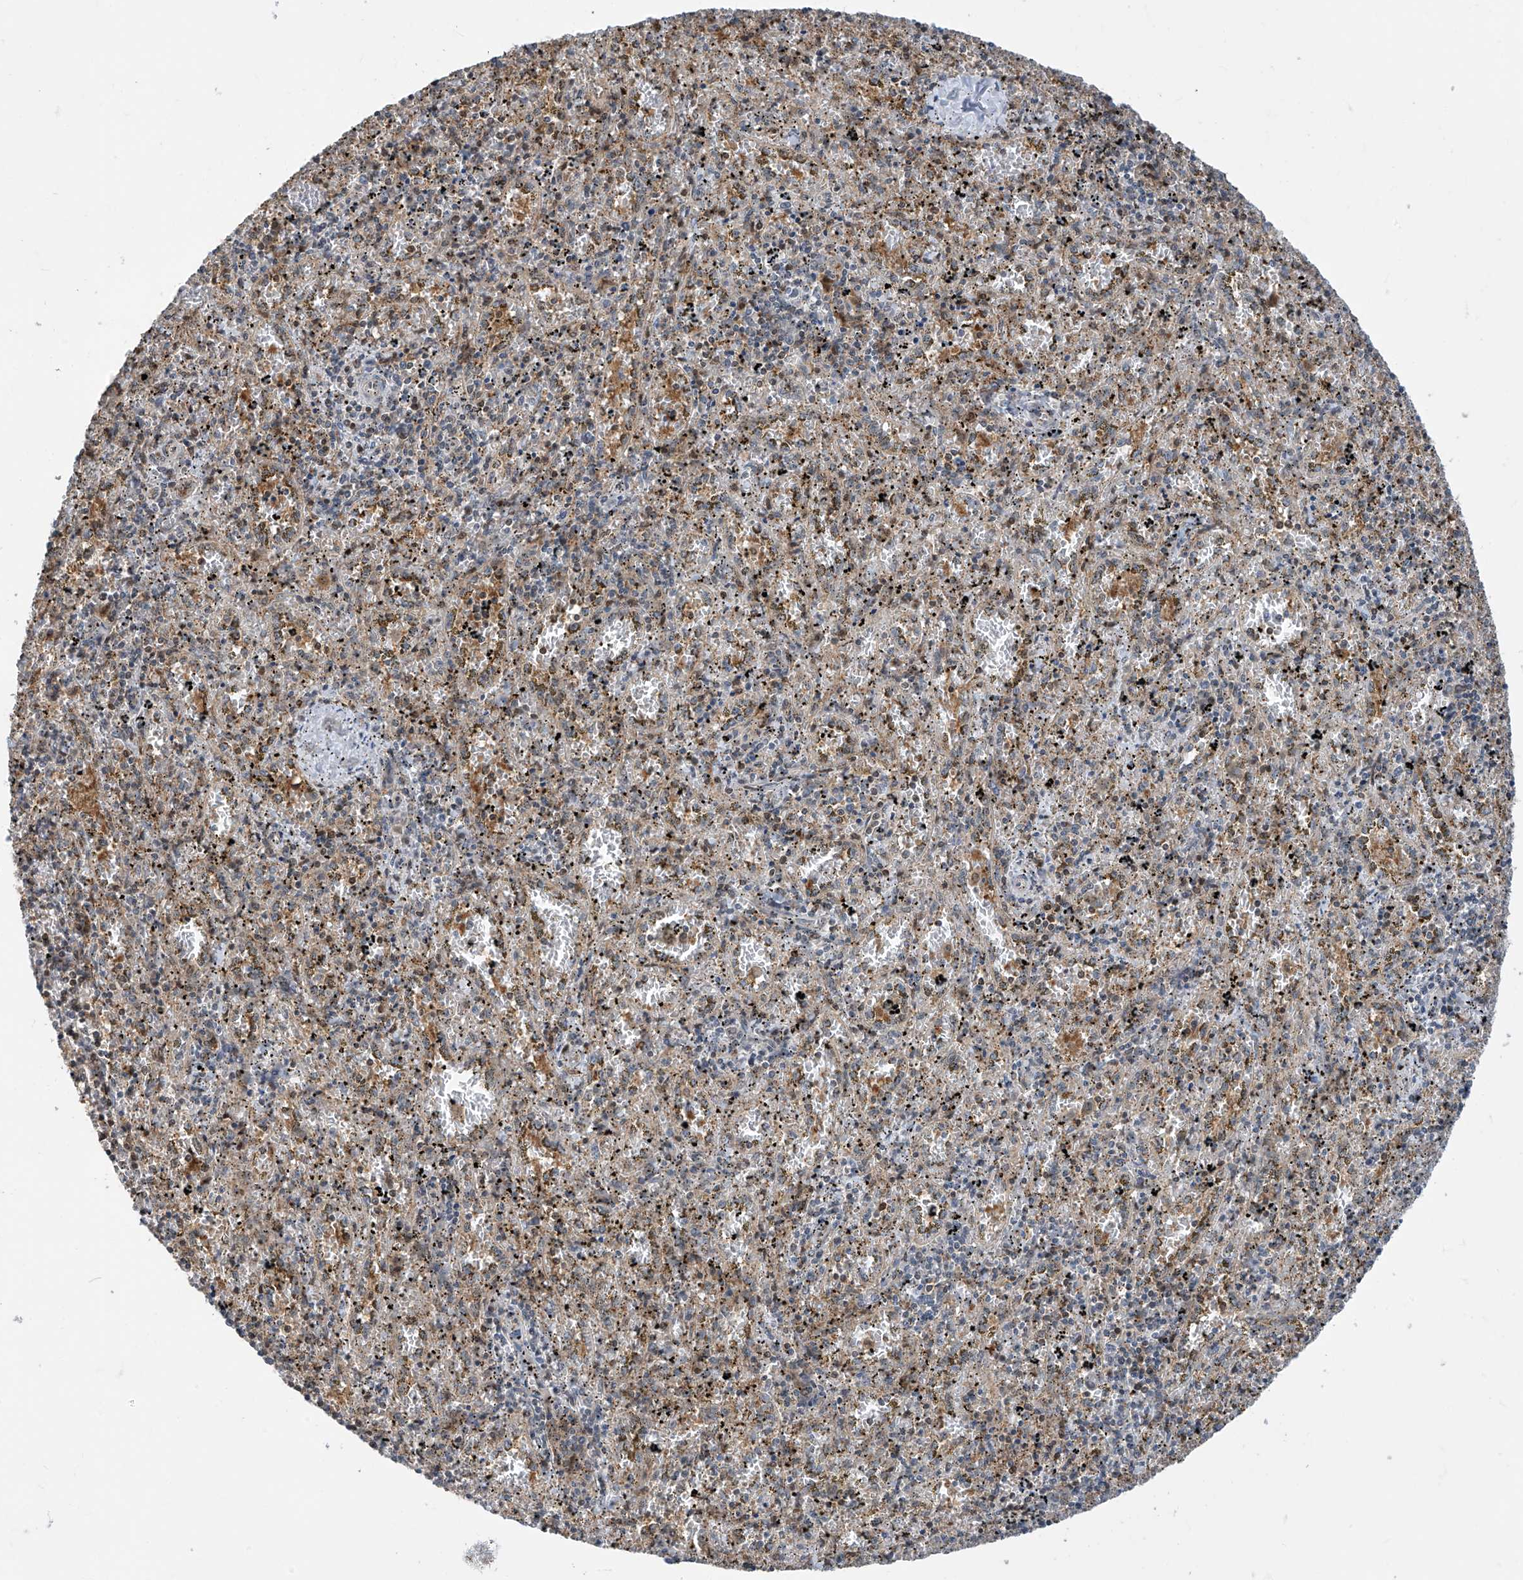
{"staining": {"intensity": "weak", "quantity": "<25%", "location": "cytoplasmic/membranous"}, "tissue": "spleen", "cell_type": "Cells in red pulp", "image_type": "normal", "snomed": [{"axis": "morphology", "description": "Normal tissue, NOS"}, {"axis": "topography", "description": "Spleen"}], "caption": "Immunohistochemistry (IHC) histopathology image of benign human spleen stained for a protein (brown), which shows no positivity in cells in red pulp.", "gene": "TTC38", "patient": {"sex": "male", "age": 11}}